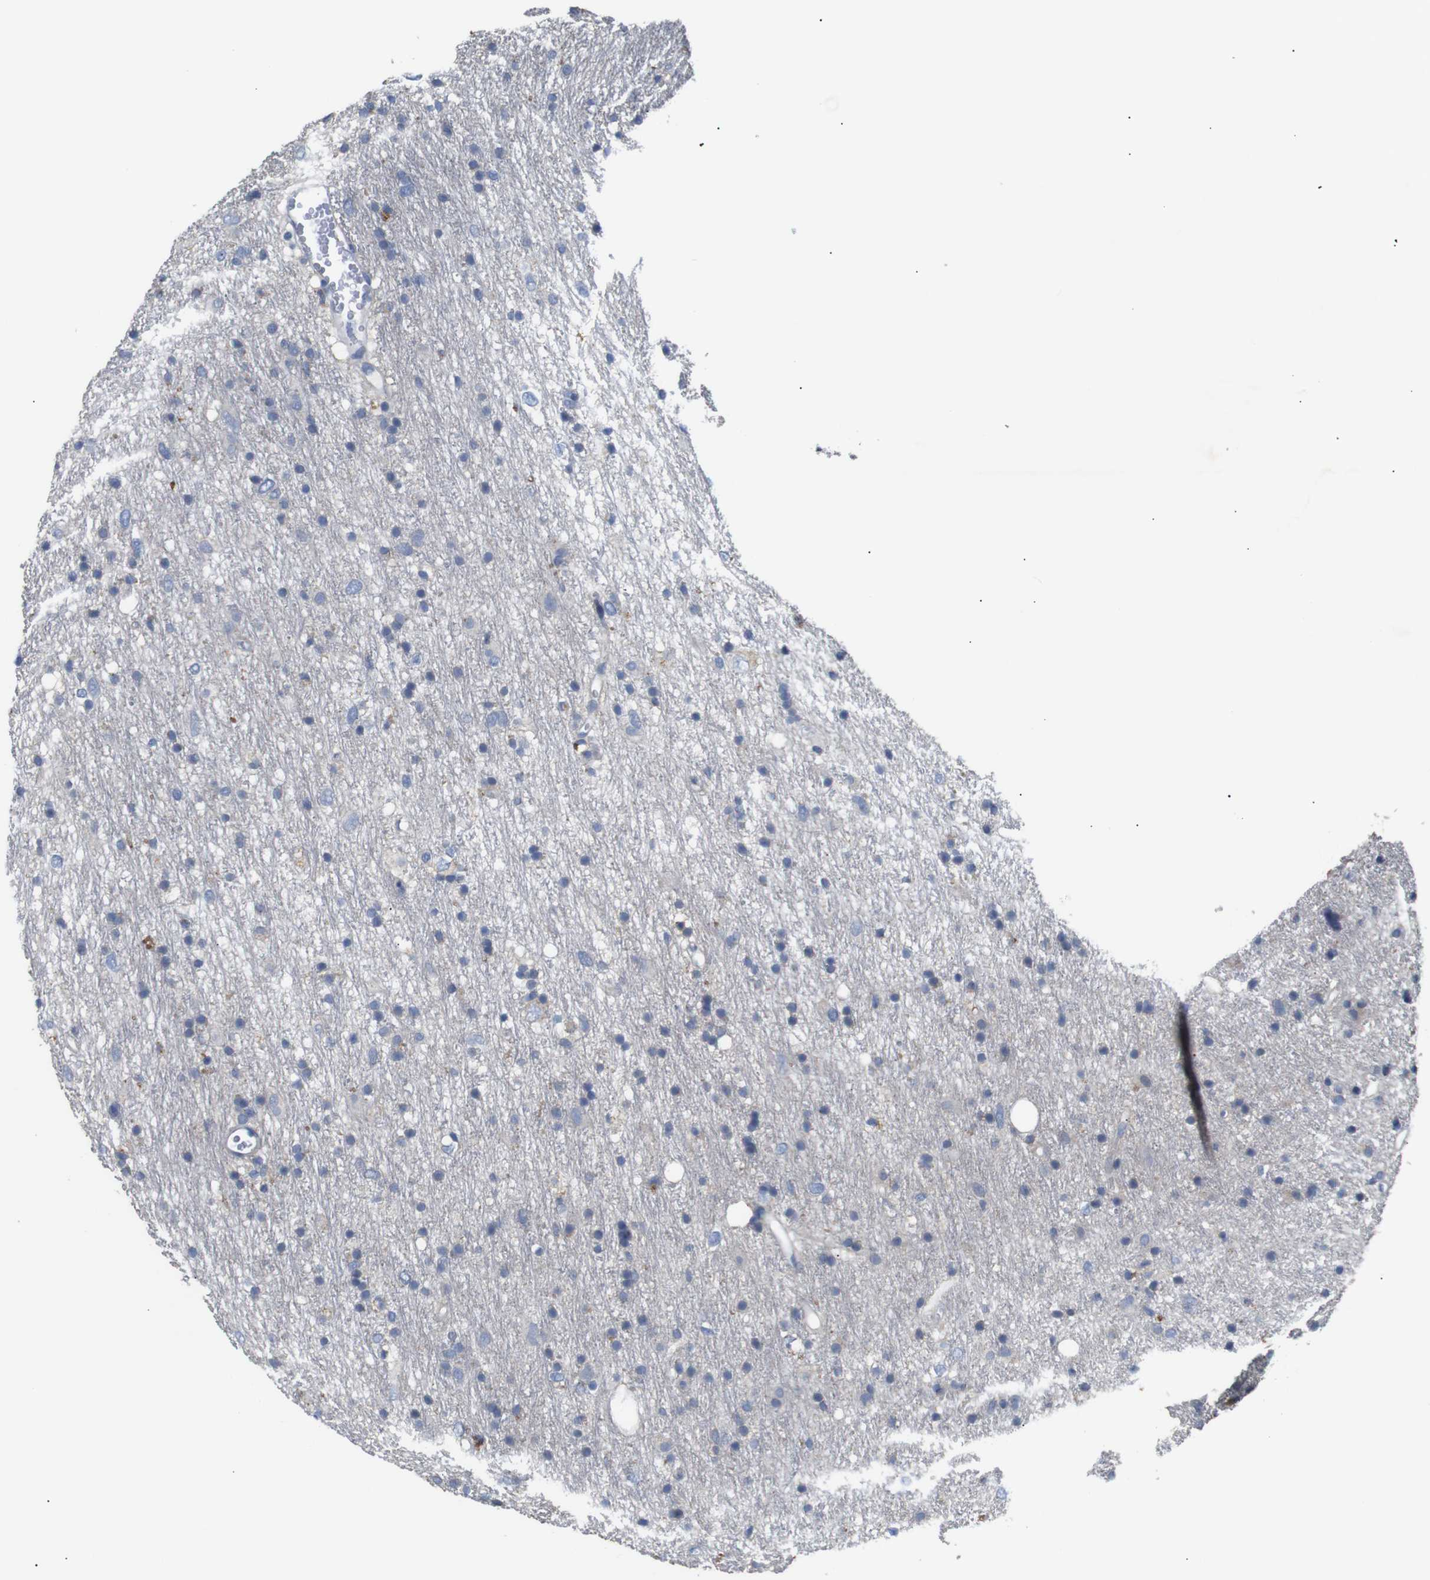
{"staining": {"intensity": "negative", "quantity": "none", "location": "none"}, "tissue": "glioma", "cell_type": "Tumor cells", "image_type": "cancer", "snomed": [{"axis": "morphology", "description": "Glioma, malignant, Low grade"}, {"axis": "topography", "description": "Brain"}], "caption": "This histopathology image is of glioma stained with immunohistochemistry to label a protein in brown with the nuclei are counter-stained blue. There is no expression in tumor cells. The staining is performed using DAB brown chromogen with nuclei counter-stained in using hematoxylin.", "gene": "ALOX15", "patient": {"sex": "male", "age": 77}}